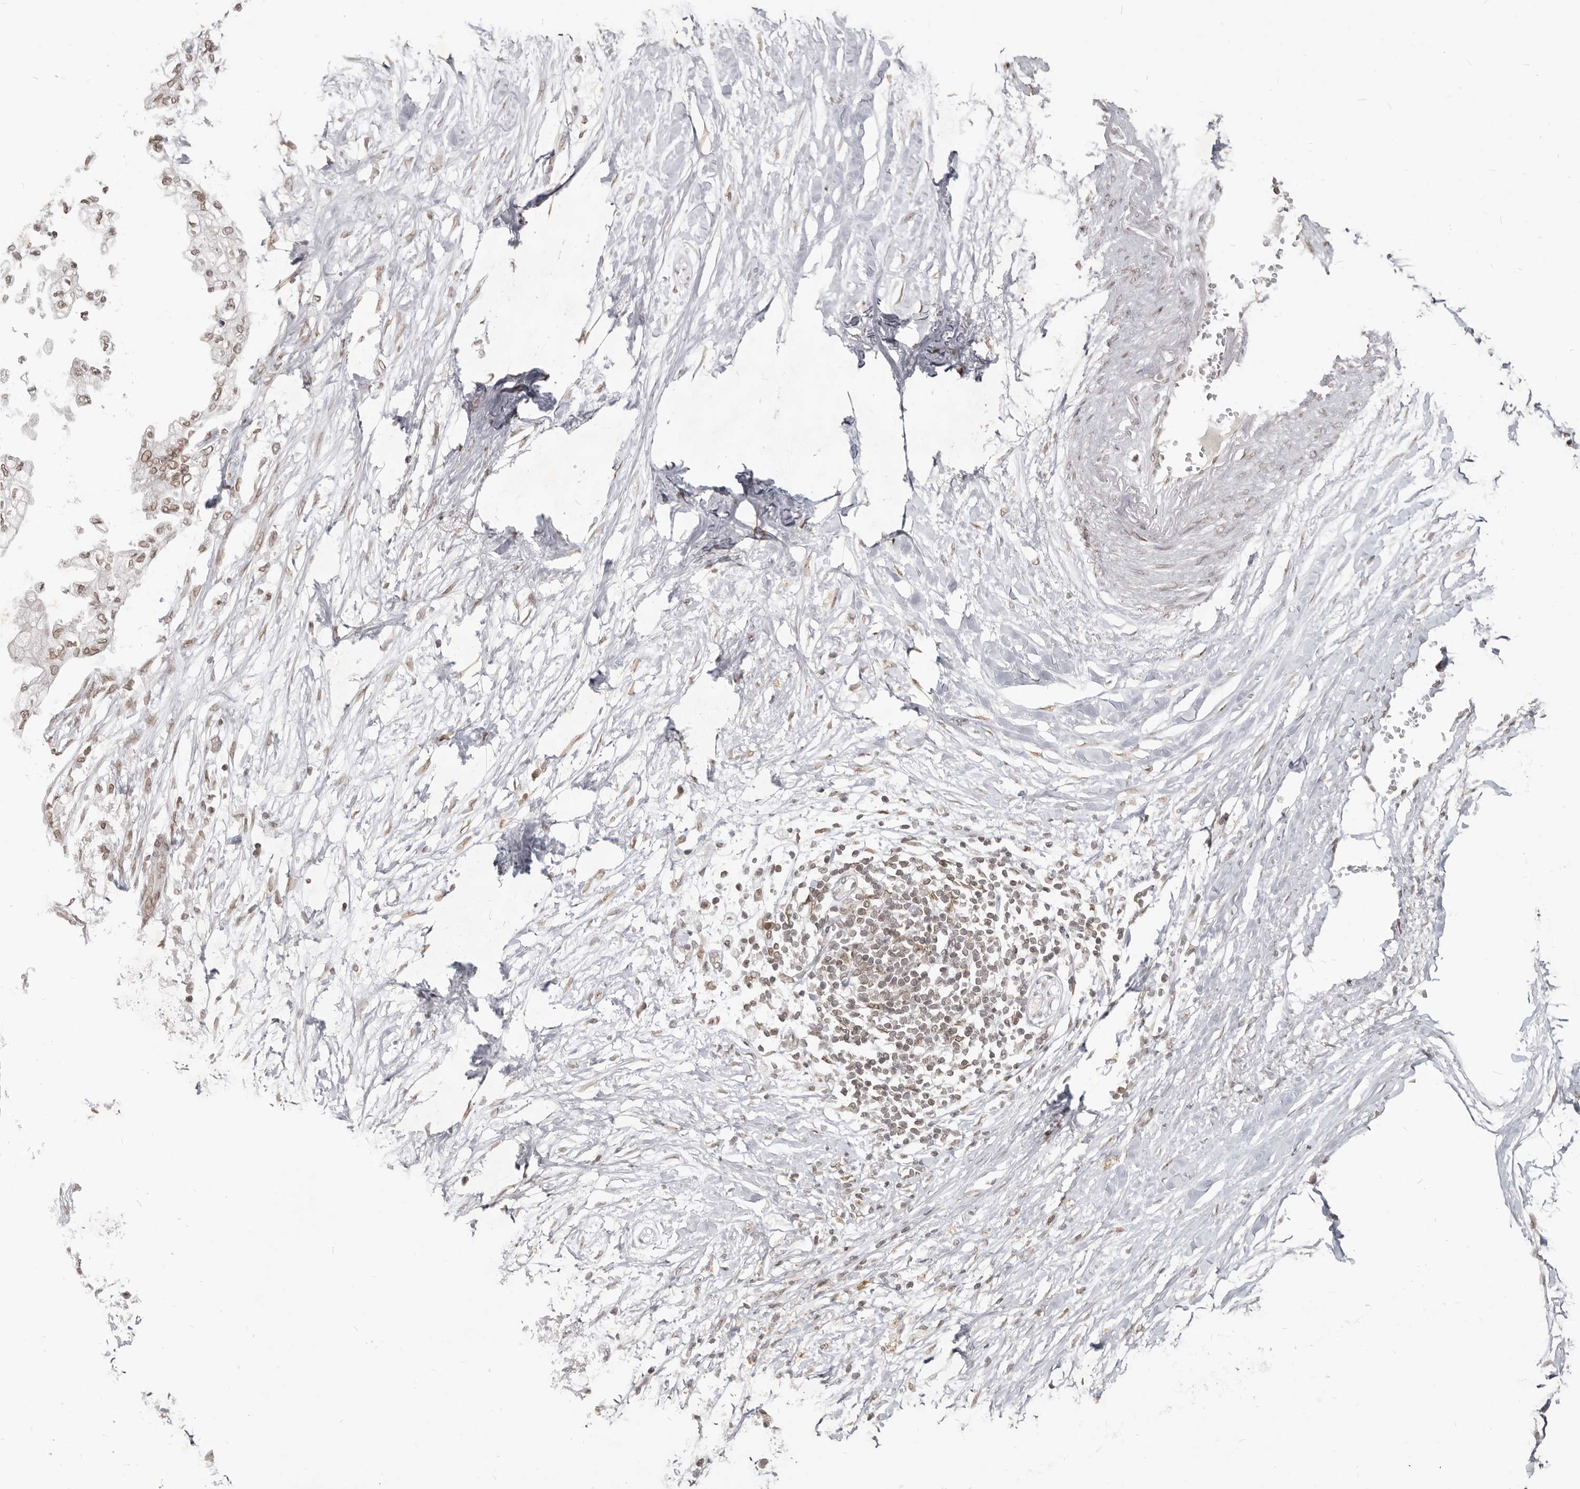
{"staining": {"intensity": "moderate", "quantity": ">75%", "location": "nuclear"}, "tissue": "pancreatic cancer", "cell_type": "Tumor cells", "image_type": "cancer", "snomed": [{"axis": "morphology", "description": "Normal tissue, NOS"}, {"axis": "morphology", "description": "Adenocarcinoma, NOS"}, {"axis": "topography", "description": "Pancreas"}, {"axis": "topography", "description": "Duodenum"}], "caption": "A medium amount of moderate nuclear expression is seen in approximately >75% of tumor cells in pancreatic cancer tissue.", "gene": "NUP153", "patient": {"sex": "female", "age": 60}}